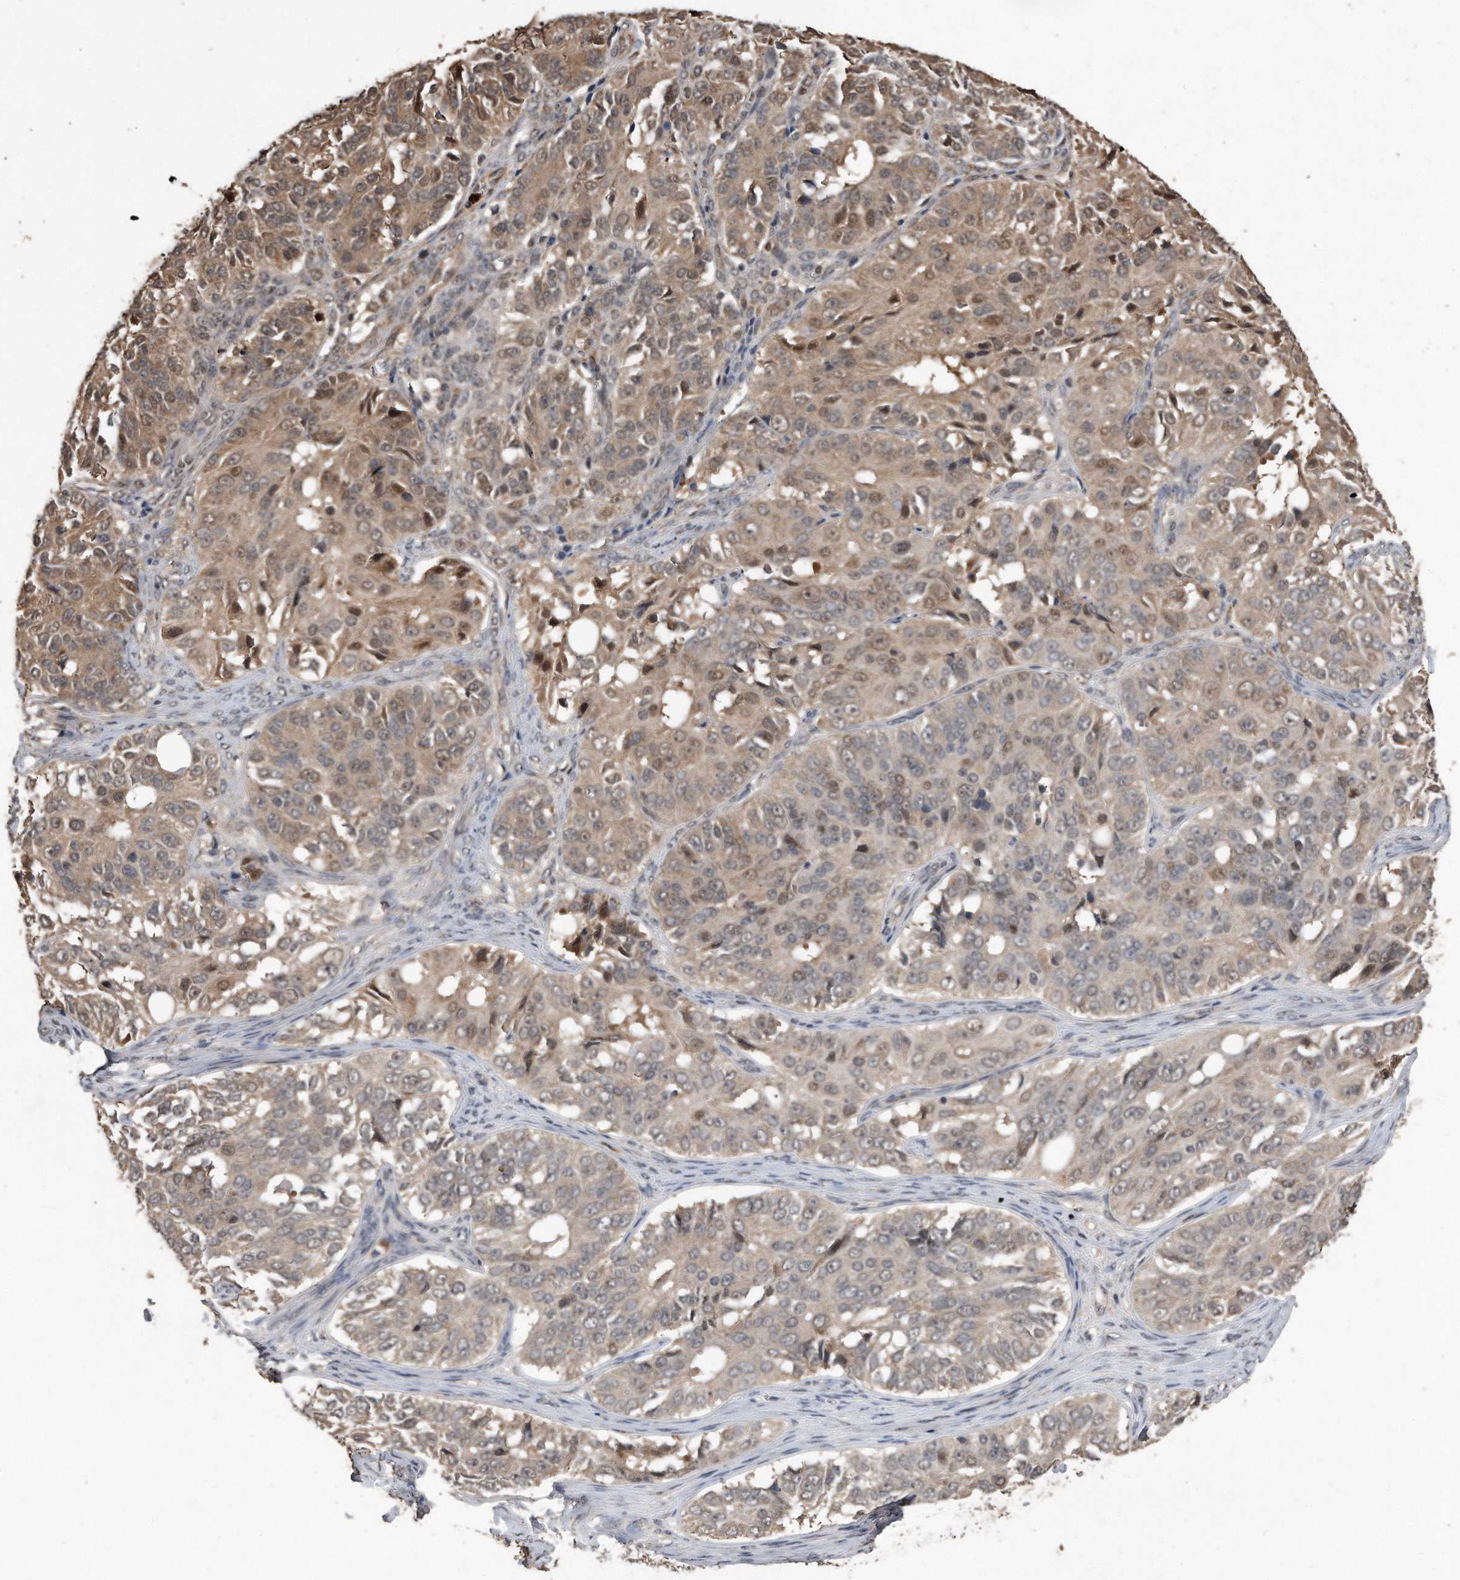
{"staining": {"intensity": "moderate", "quantity": "25%-75%", "location": "cytoplasmic/membranous,nuclear"}, "tissue": "ovarian cancer", "cell_type": "Tumor cells", "image_type": "cancer", "snomed": [{"axis": "morphology", "description": "Carcinoma, endometroid"}, {"axis": "topography", "description": "Ovary"}], "caption": "Tumor cells reveal medium levels of moderate cytoplasmic/membranous and nuclear positivity in about 25%-75% of cells in human ovarian cancer (endometroid carcinoma).", "gene": "PELO", "patient": {"sex": "female", "age": 51}}